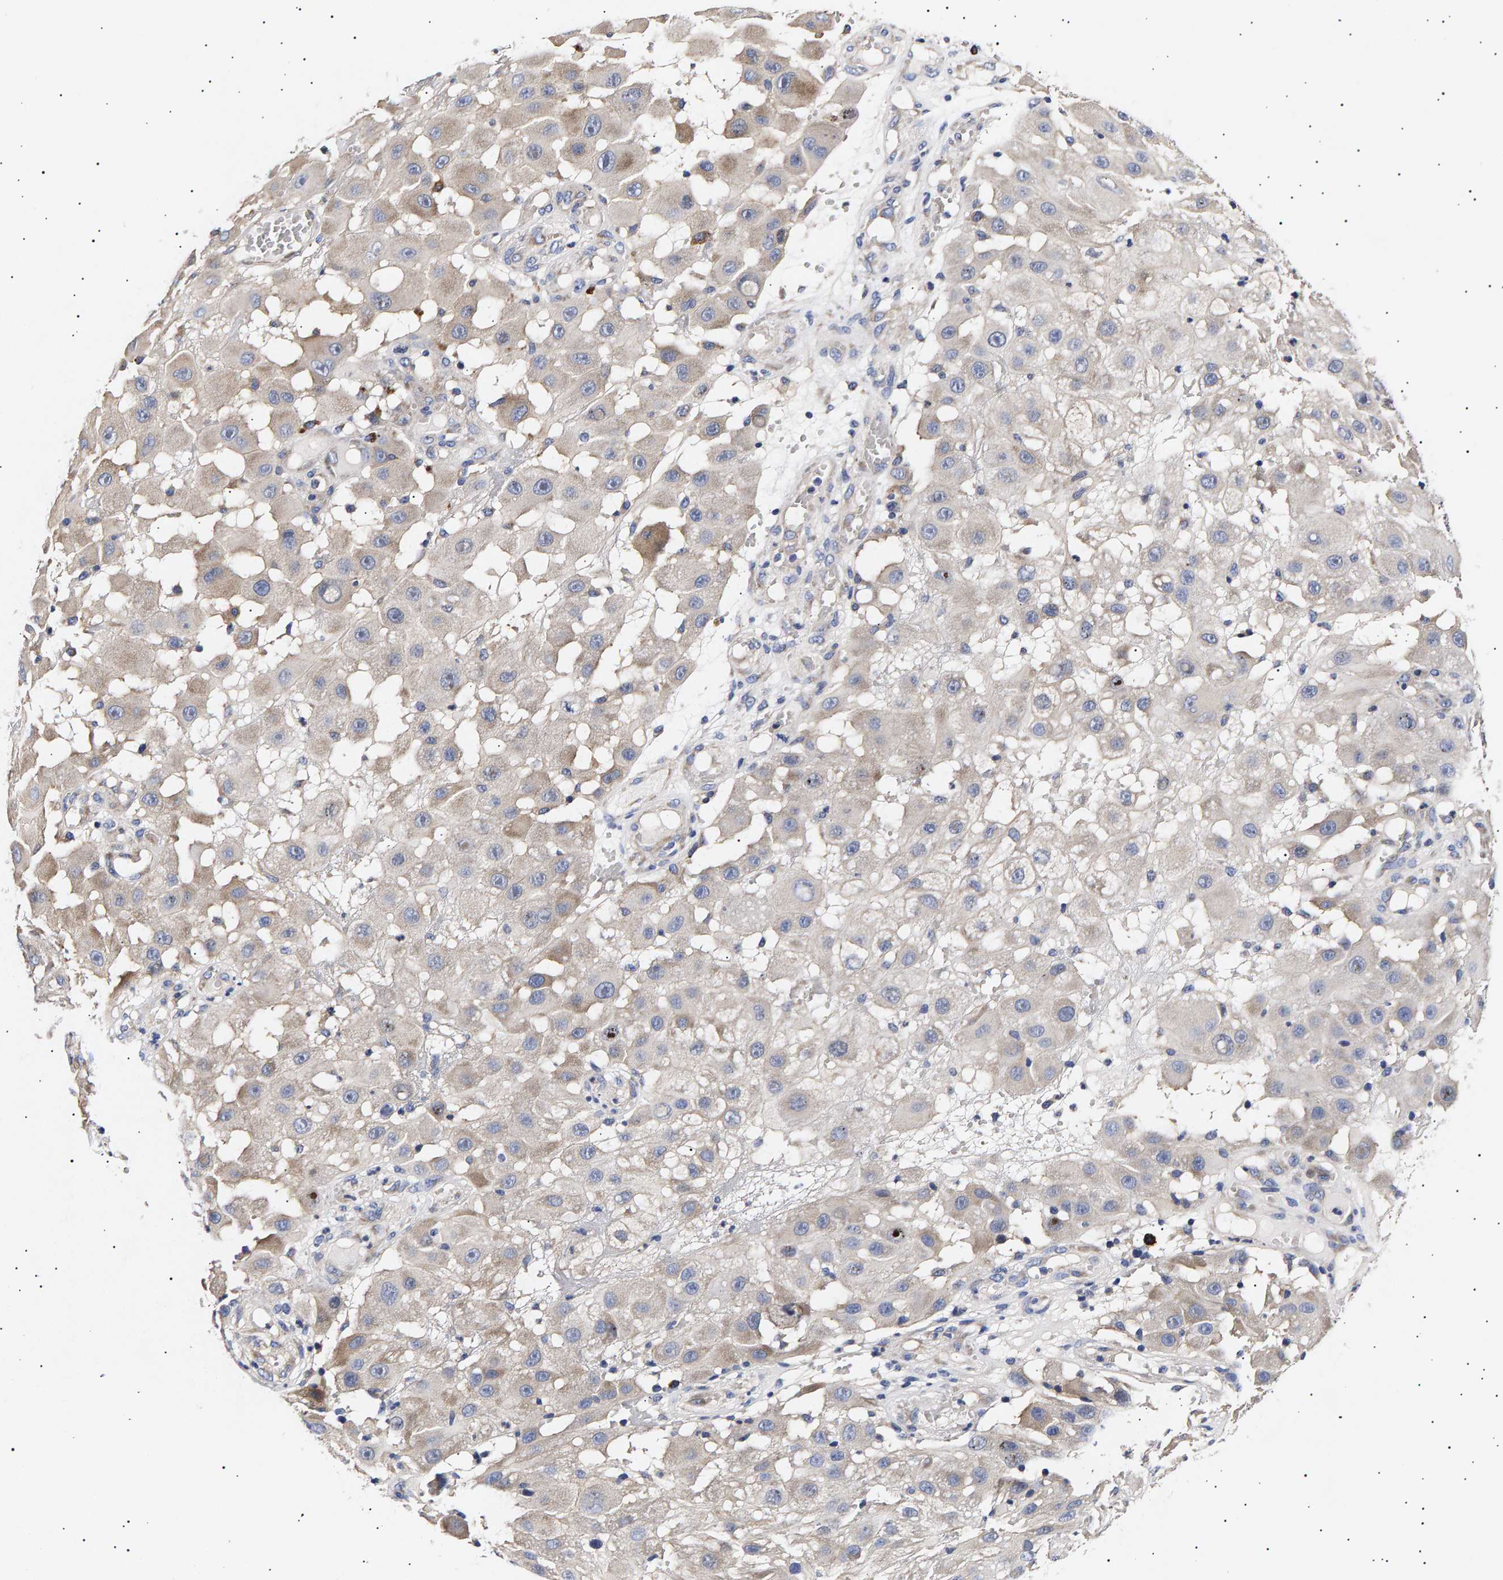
{"staining": {"intensity": "weak", "quantity": "<25%", "location": "cytoplasmic/membranous"}, "tissue": "melanoma", "cell_type": "Tumor cells", "image_type": "cancer", "snomed": [{"axis": "morphology", "description": "Malignant melanoma, NOS"}, {"axis": "topography", "description": "Skin"}], "caption": "Immunohistochemistry (IHC) of malignant melanoma reveals no staining in tumor cells.", "gene": "ANKRD40", "patient": {"sex": "female", "age": 81}}